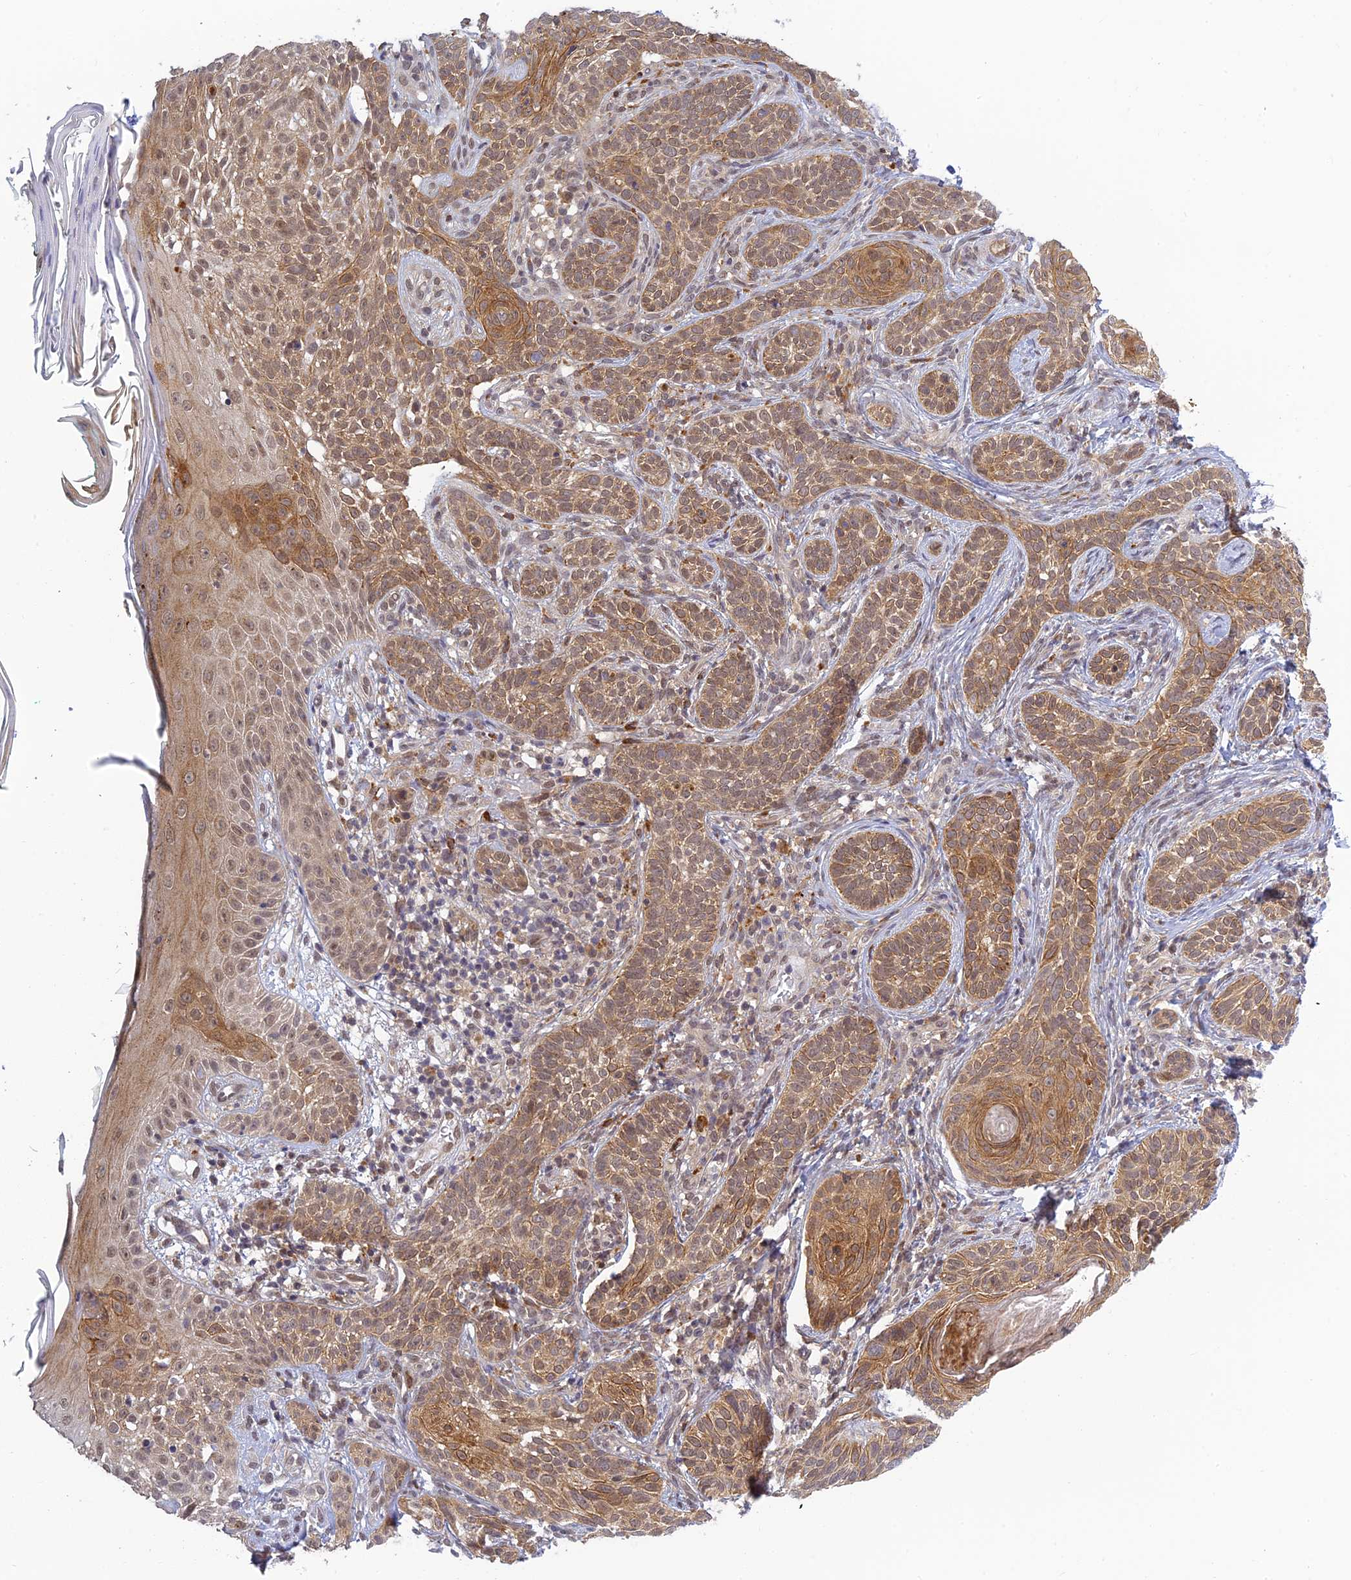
{"staining": {"intensity": "moderate", "quantity": ">75%", "location": "cytoplasmic/membranous,nuclear"}, "tissue": "skin cancer", "cell_type": "Tumor cells", "image_type": "cancer", "snomed": [{"axis": "morphology", "description": "Basal cell carcinoma"}, {"axis": "topography", "description": "Skin"}], "caption": "The immunohistochemical stain shows moderate cytoplasmic/membranous and nuclear expression in tumor cells of skin cancer (basal cell carcinoma) tissue.", "gene": "SKIC8", "patient": {"sex": "male", "age": 71}}